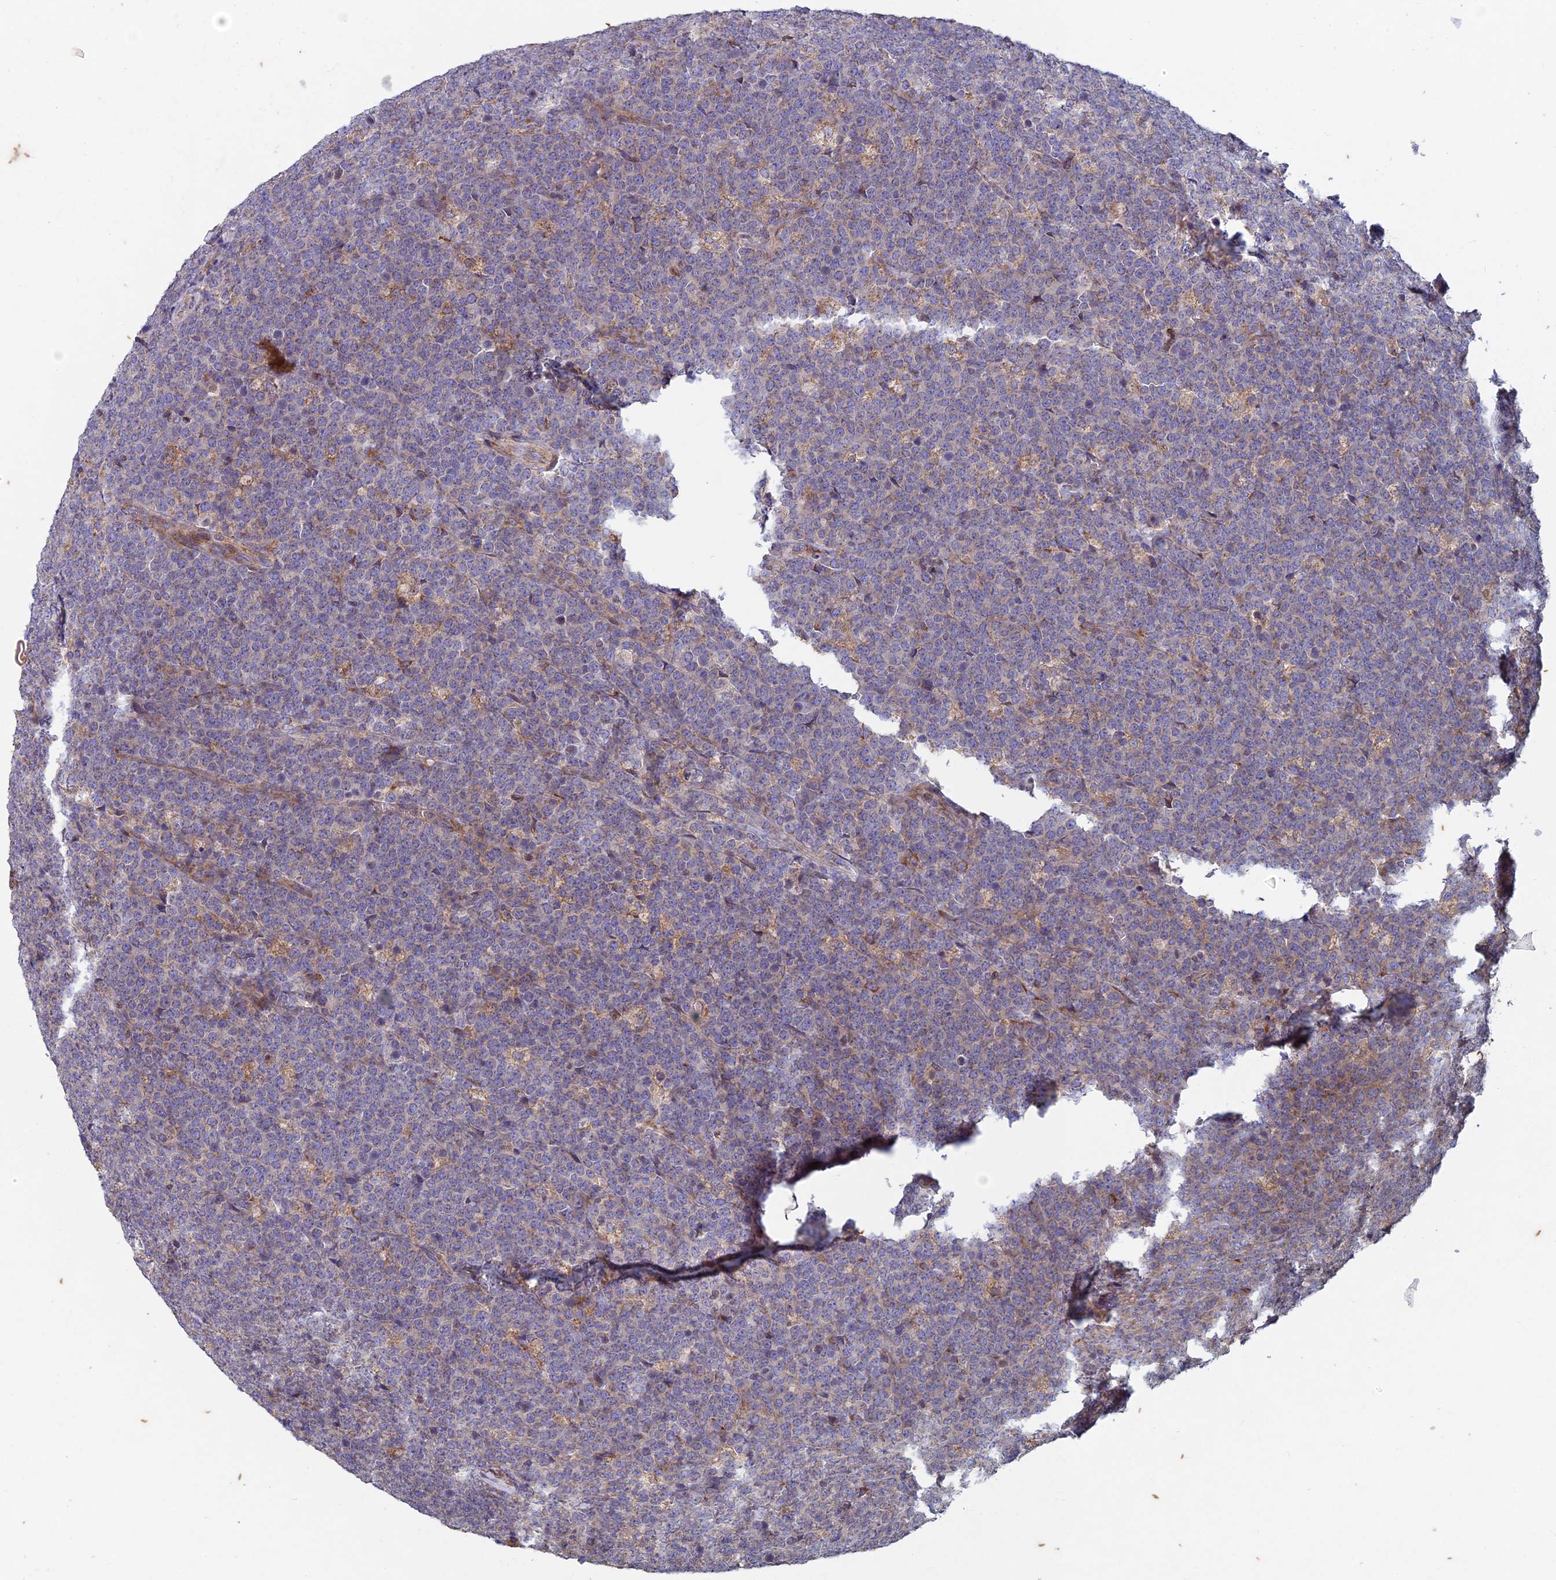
{"staining": {"intensity": "negative", "quantity": "none", "location": "none"}, "tissue": "lymphoma", "cell_type": "Tumor cells", "image_type": "cancer", "snomed": [{"axis": "morphology", "description": "Malignant lymphoma, non-Hodgkin's type, High grade"}, {"axis": "topography", "description": "Small intestine"}], "caption": "High power microscopy micrograph of an immunohistochemistry (IHC) histopathology image of lymphoma, revealing no significant expression in tumor cells.", "gene": "AP4S1", "patient": {"sex": "male", "age": 8}}